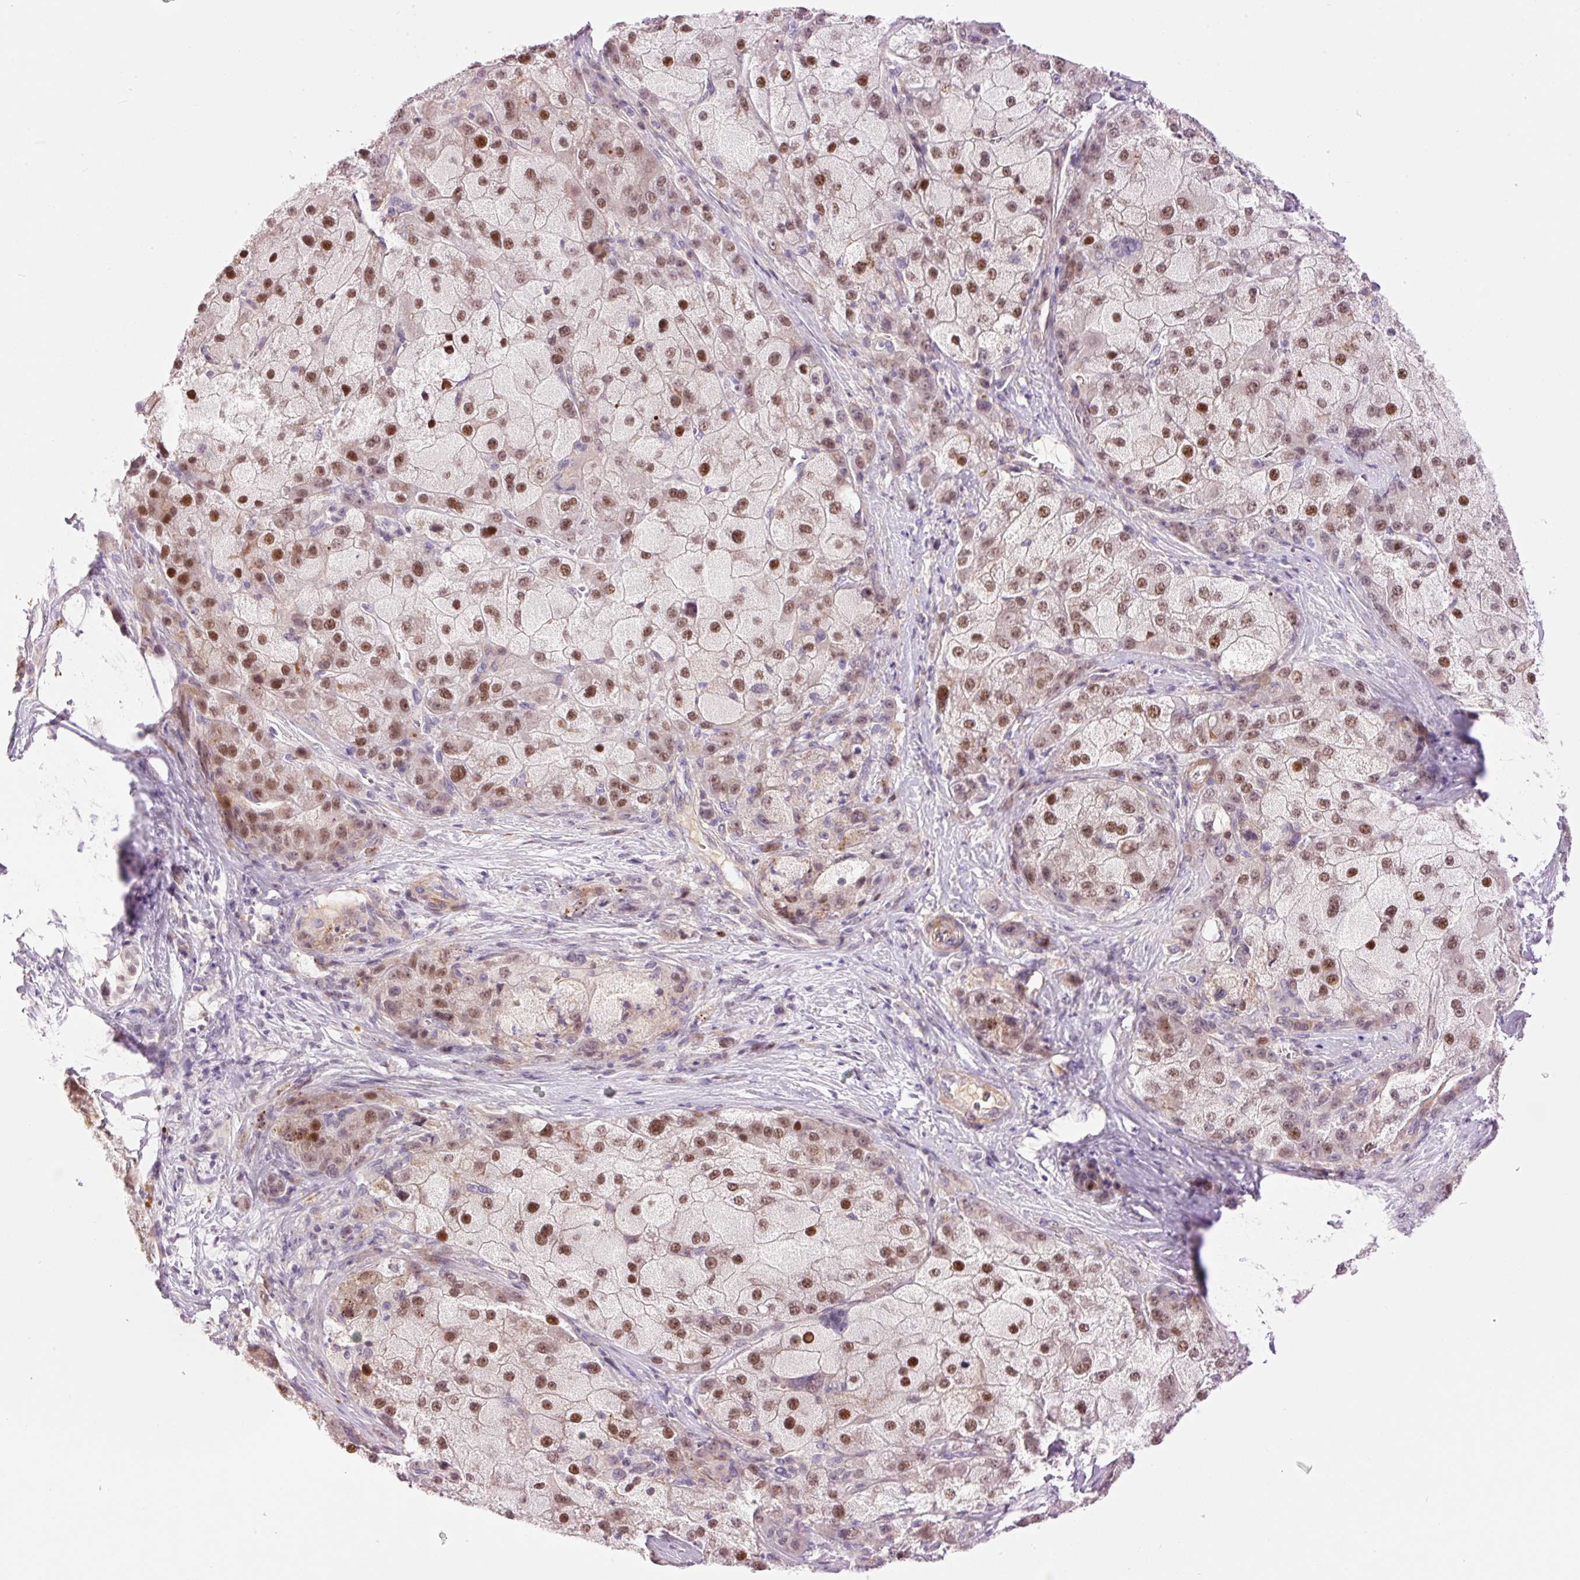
{"staining": {"intensity": "moderate", "quantity": "25%-75%", "location": "nuclear"}, "tissue": "liver cancer", "cell_type": "Tumor cells", "image_type": "cancer", "snomed": [{"axis": "morphology", "description": "Carcinoma, Hepatocellular, NOS"}, {"axis": "topography", "description": "Liver"}], "caption": "This histopathology image exhibits IHC staining of human liver cancer (hepatocellular carcinoma), with medium moderate nuclear staining in about 25%-75% of tumor cells.", "gene": "HNF1A", "patient": {"sex": "male", "age": 67}}